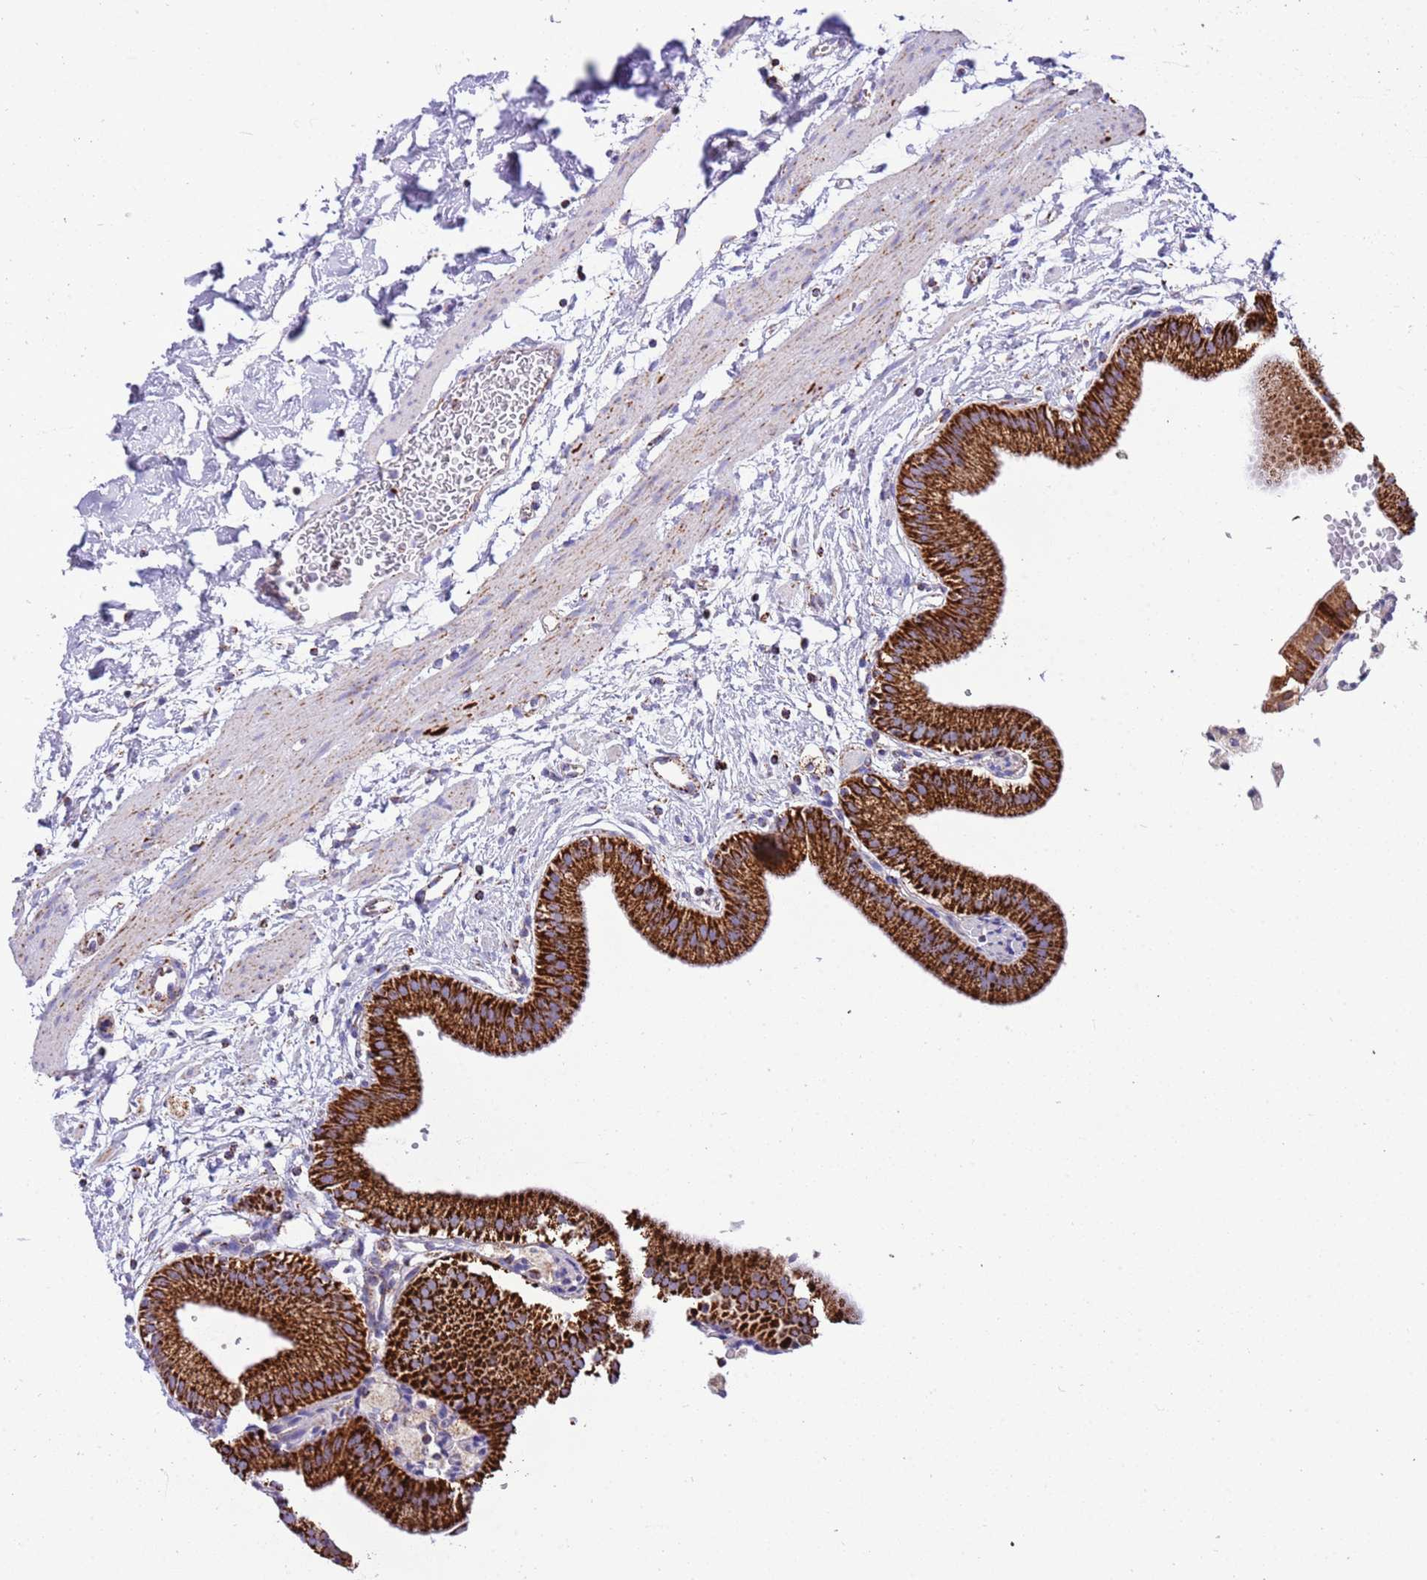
{"staining": {"intensity": "strong", "quantity": ">75%", "location": "cytoplasmic/membranous"}, "tissue": "gallbladder", "cell_type": "Glandular cells", "image_type": "normal", "snomed": [{"axis": "morphology", "description": "Normal tissue, NOS"}, {"axis": "topography", "description": "Gallbladder"}], "caption": "About >75% of glandular cells in unremarkable human gallbladder demonstrate strong cytoplasmic/membranous protein positivity as visualized by brown immunohistochemical staining.", "gene": "SUCLG2", "patient": {"sex": "male", "age": 55}}